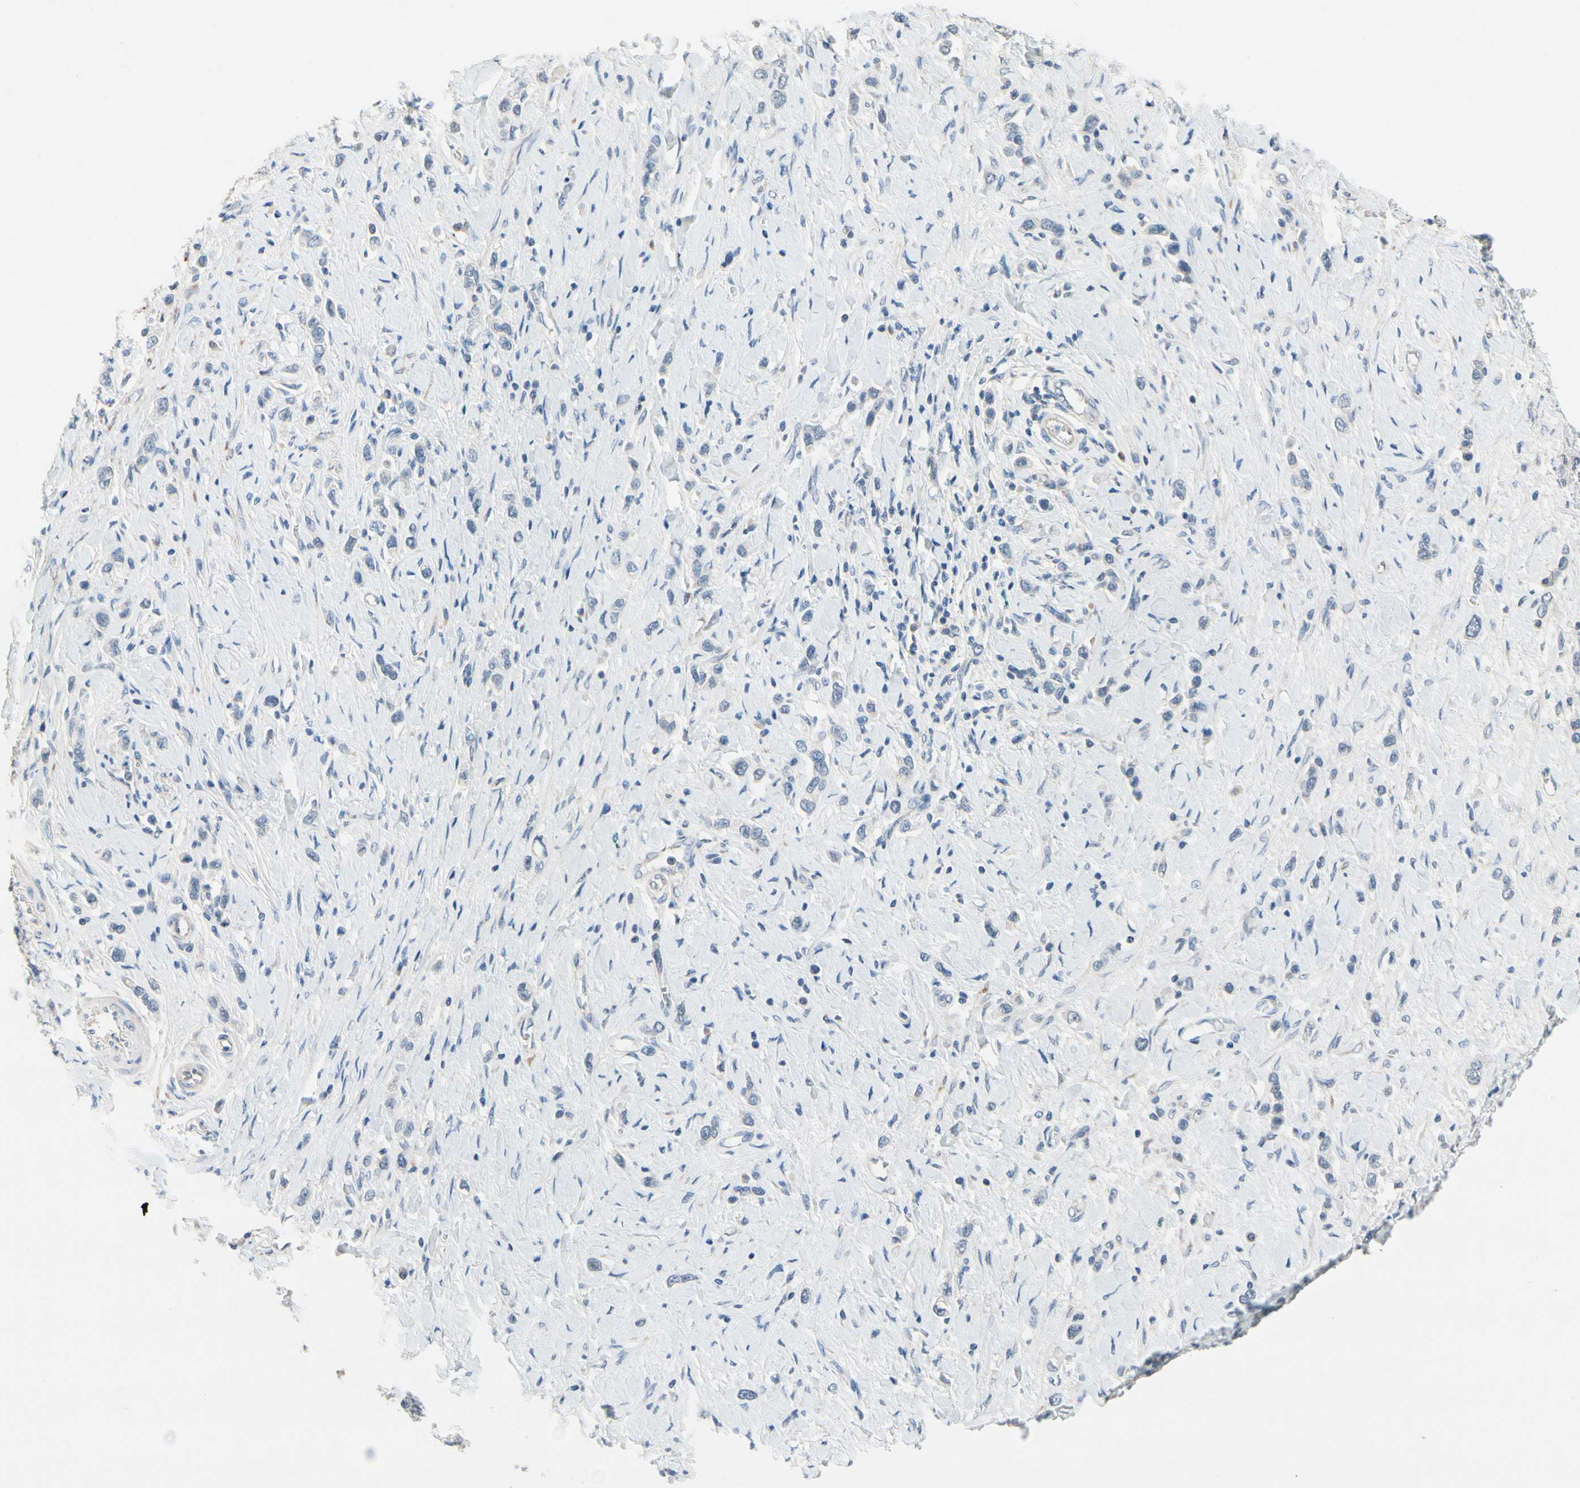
{"staining": {"intensity": "negative", "quantity": "none", "location": "none"}, "tissue": "stomach cancer", "cell_type": "Tumor cells", "image_type": "cancer", "snomed": [{"axis": "morphology", "description": "Normal tissue, NOS"}, {"axis": "morphology", "description": "Adenocarcinoma, NOS"}, {"axis": "topography", "description": "Stomach, upper"}, {"axis": "topography", "description": "Stomach"}], "caption": "DAB immunohistochemical staining of stomach adenocarcinoma shows no significant expression in tumor cells. (DAB (3,3'-diaminobenzidine) immunohistochemistry (IHC), high magnification).", "gene": "SLC27A6", "patient": {"sex": "female", "age": 65}}